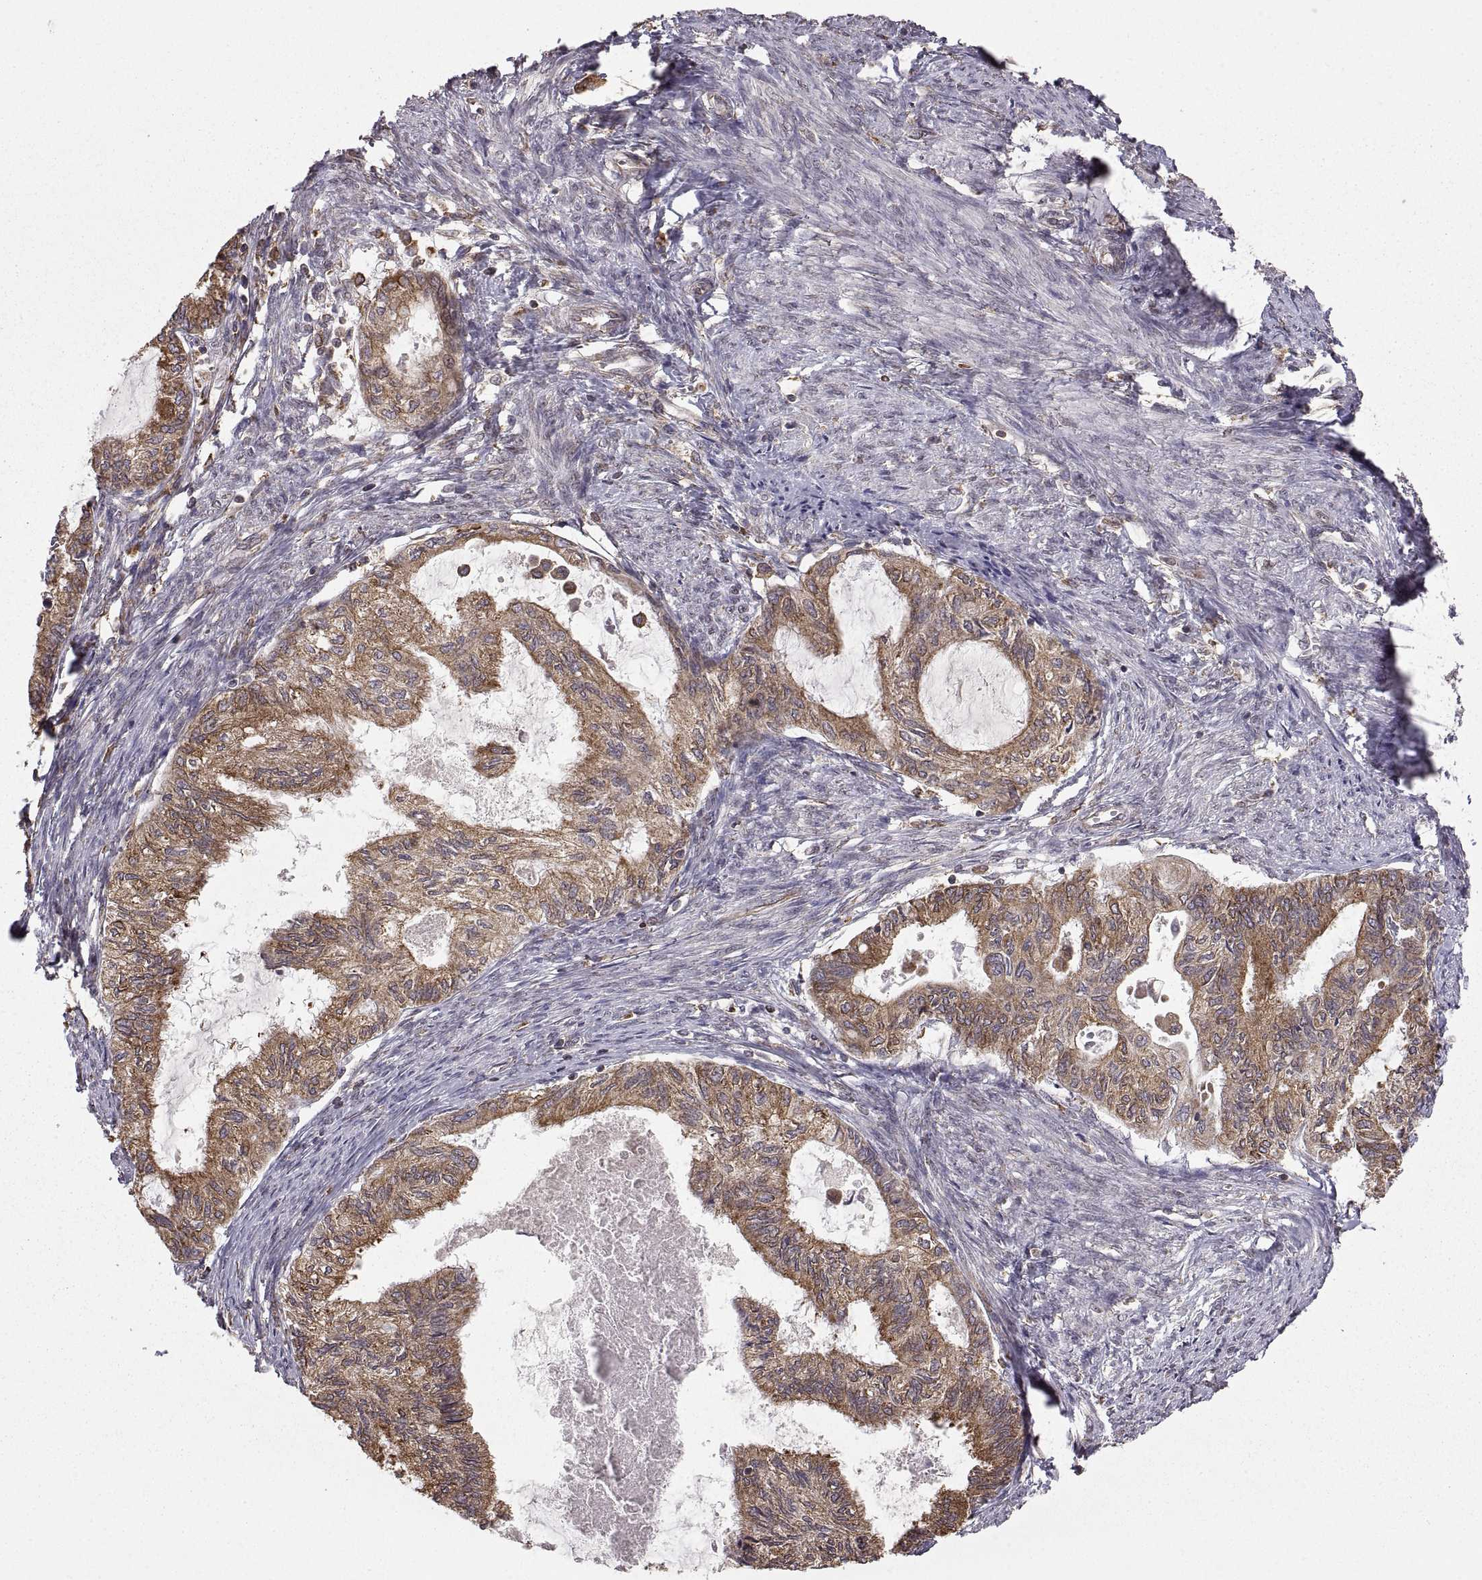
{"staining": {"intensity": "moderate", "quantity": ">75%", "location": "cytoplasmic/membranous"}, "tissue": "endometrial cancer", "cell_type": "Tumor cells", "image_type": "cancer", "snomed": [{"axis": "morphology", "description": "Adenocarcinoma, NOS"}, {"axis": "topography", "description": "Endometrium"}], "caption": "Adenocarcinoma (endometrial) stained with DAB (3,3'-diaminobenzidine) immunohistochemistry reveals medium levels of moderate cytoplasmic/membranous positivity in about >75% of tumor cells. (DAB (3,3'-diaminobenzidine) IHC, brown staining for protein, blue staining for nuclei).", "gene": "PDIA3", "patient": {"sex": "female", "age": 86}}